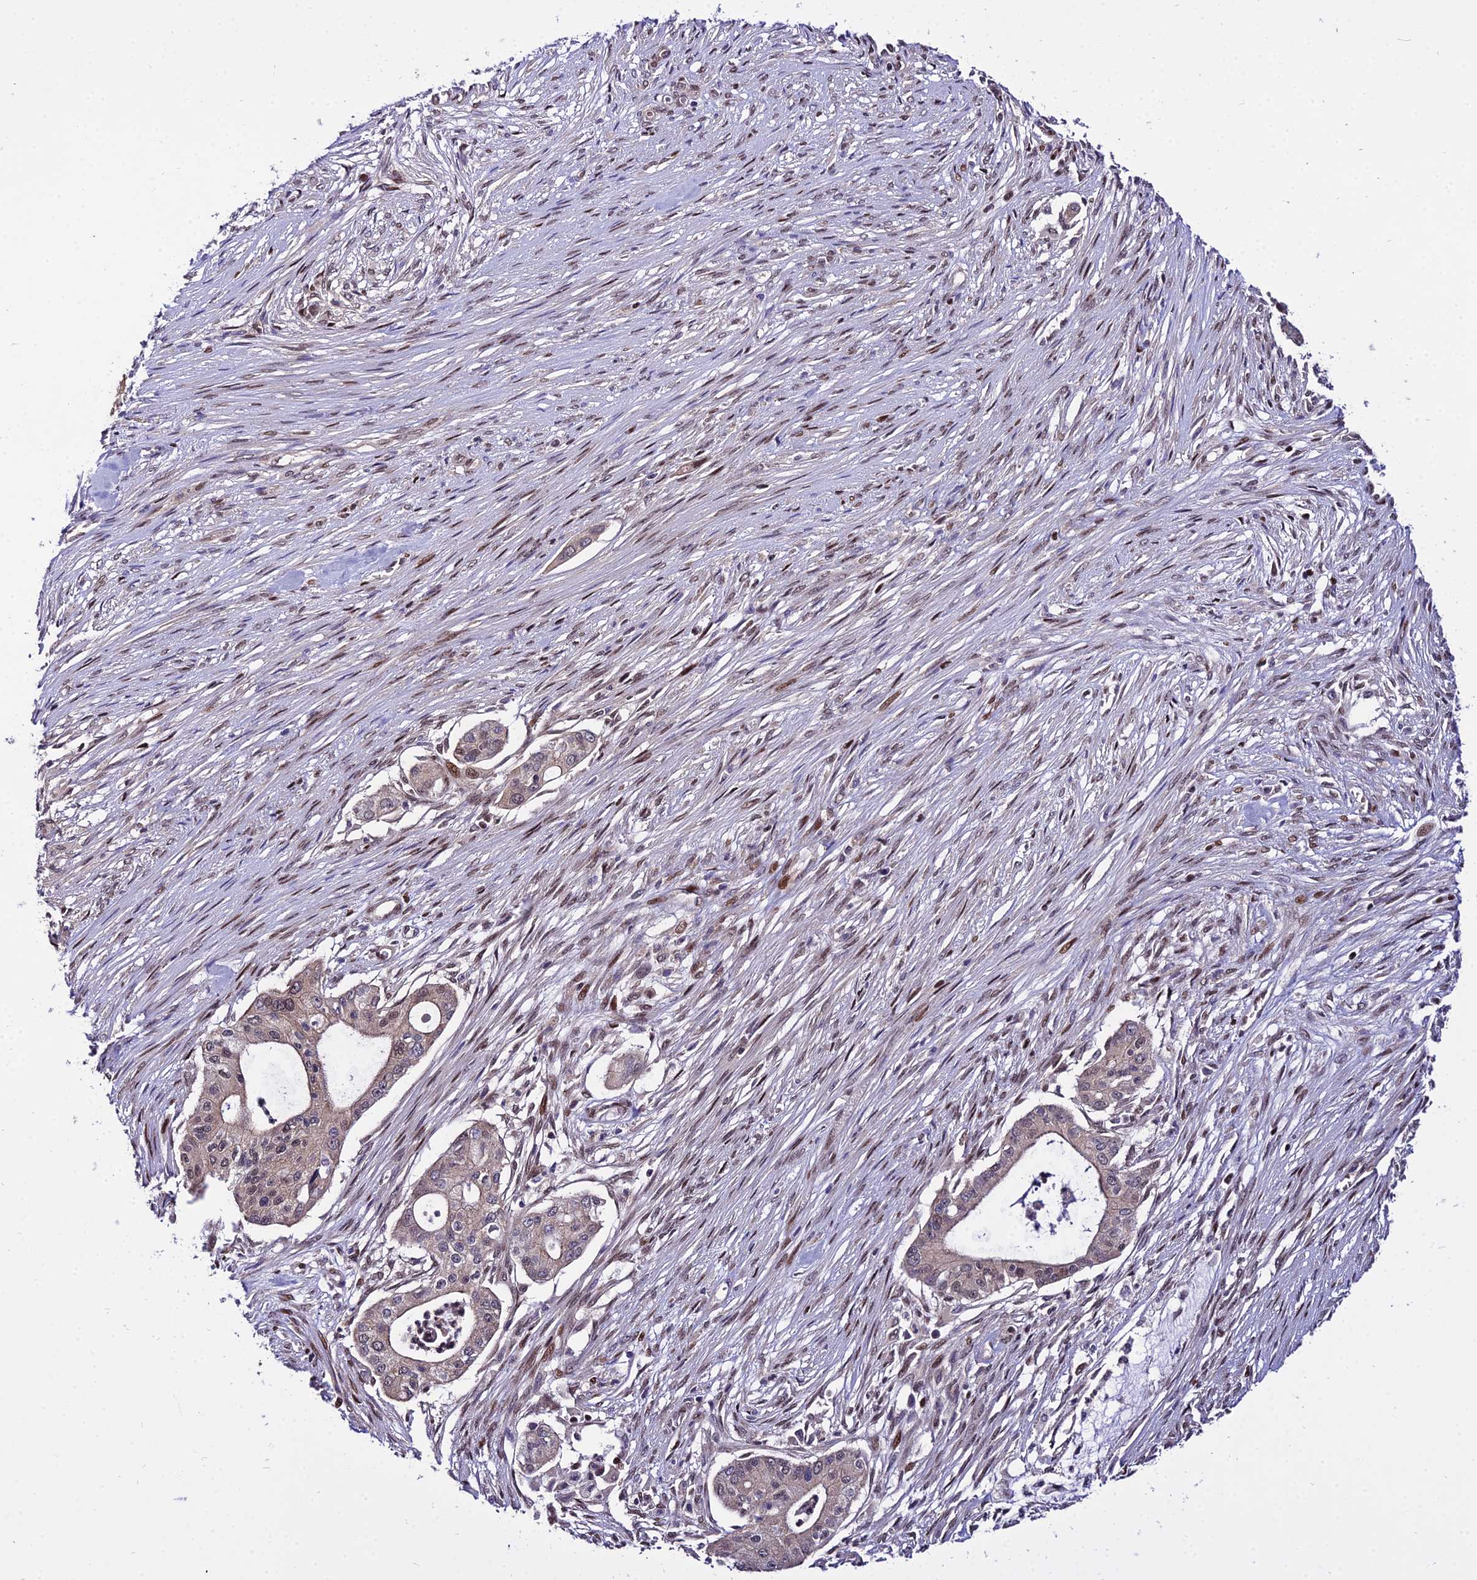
{"staining": {"intensity": "weak", "quantity": "25%-75%", "location": "cytoplasmic/membranous"}, "tissue": "pancreatic cancer", "cell_type": "Tumor cells", "image_type": "cancer", "snomed": [{"axis": "morphology", "description": "Adenocarcinoma, NOS"}, {"axis": "topography", "description": "Pancreas"}], "caption": "Human pancreatic cancer stained with a brown dye shows weak cytoplasmic/membranous positive positivity in approximately 25%-75% of tumor cells.", "gene": "CIB3", "patient": {"sex": "male", "age": 46}}